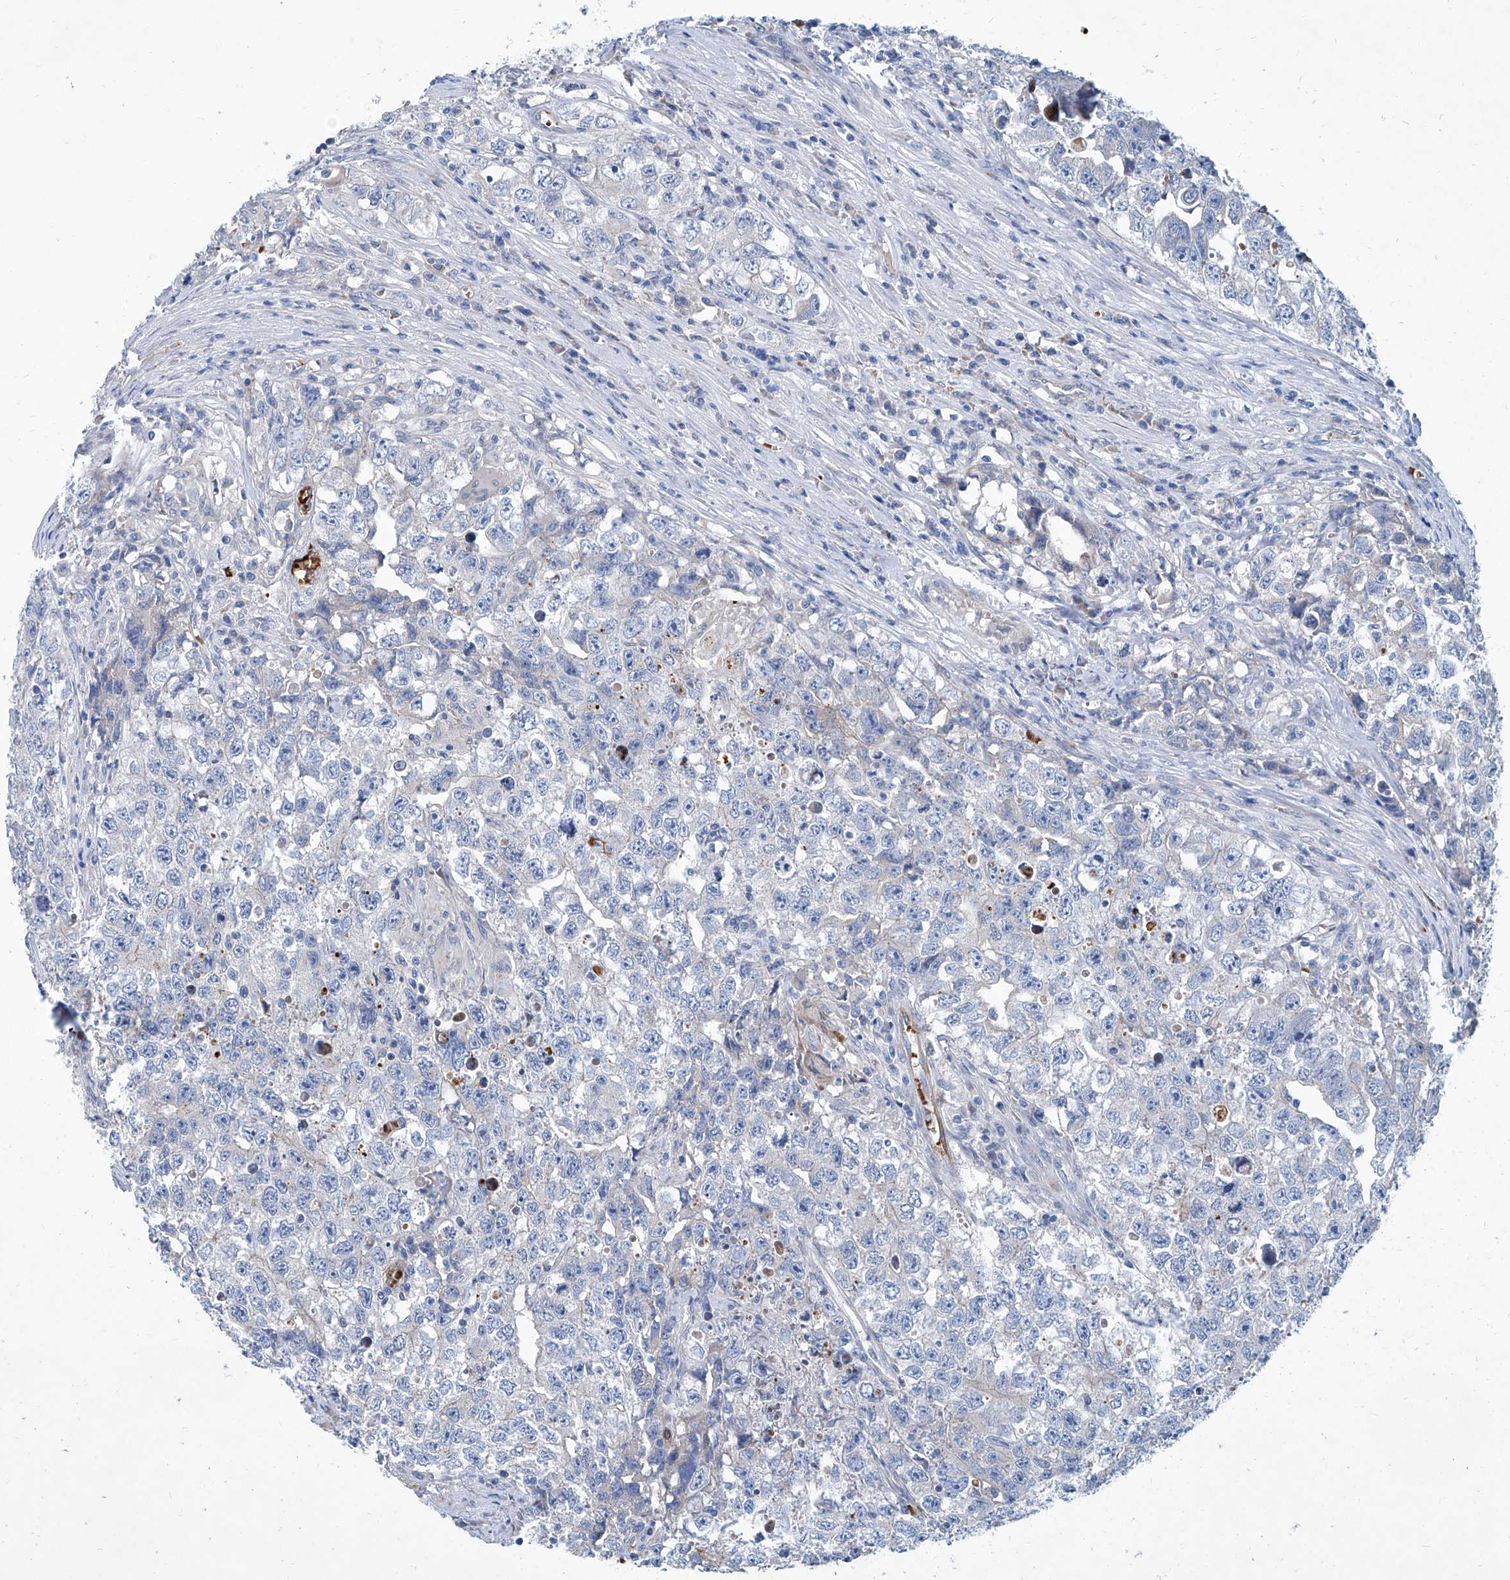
{"staining": {"intensity": "negative", "quantity": "none", "location": "none"}, "tissue": "testis cancer", "cell_type": "Tumor cells", "image_type": "cancer", "snomed": [{"axis": "morphology", "description": "Seminoma, NOS"}, {"axis": "morphology", "description": "Carcinoma, Embryonal, NOS"}, {"axis": "topography", "description": "Testis"}], "caption": "A photomicrograph of human seminoma (testis) is negative for staining in tumor cells. (DAB immunohistochemistry (IHC) visualized using brightfield microscopy, high magnification).", "gene": "FPR2", "patient": {"sex": "male", "age": 43}}